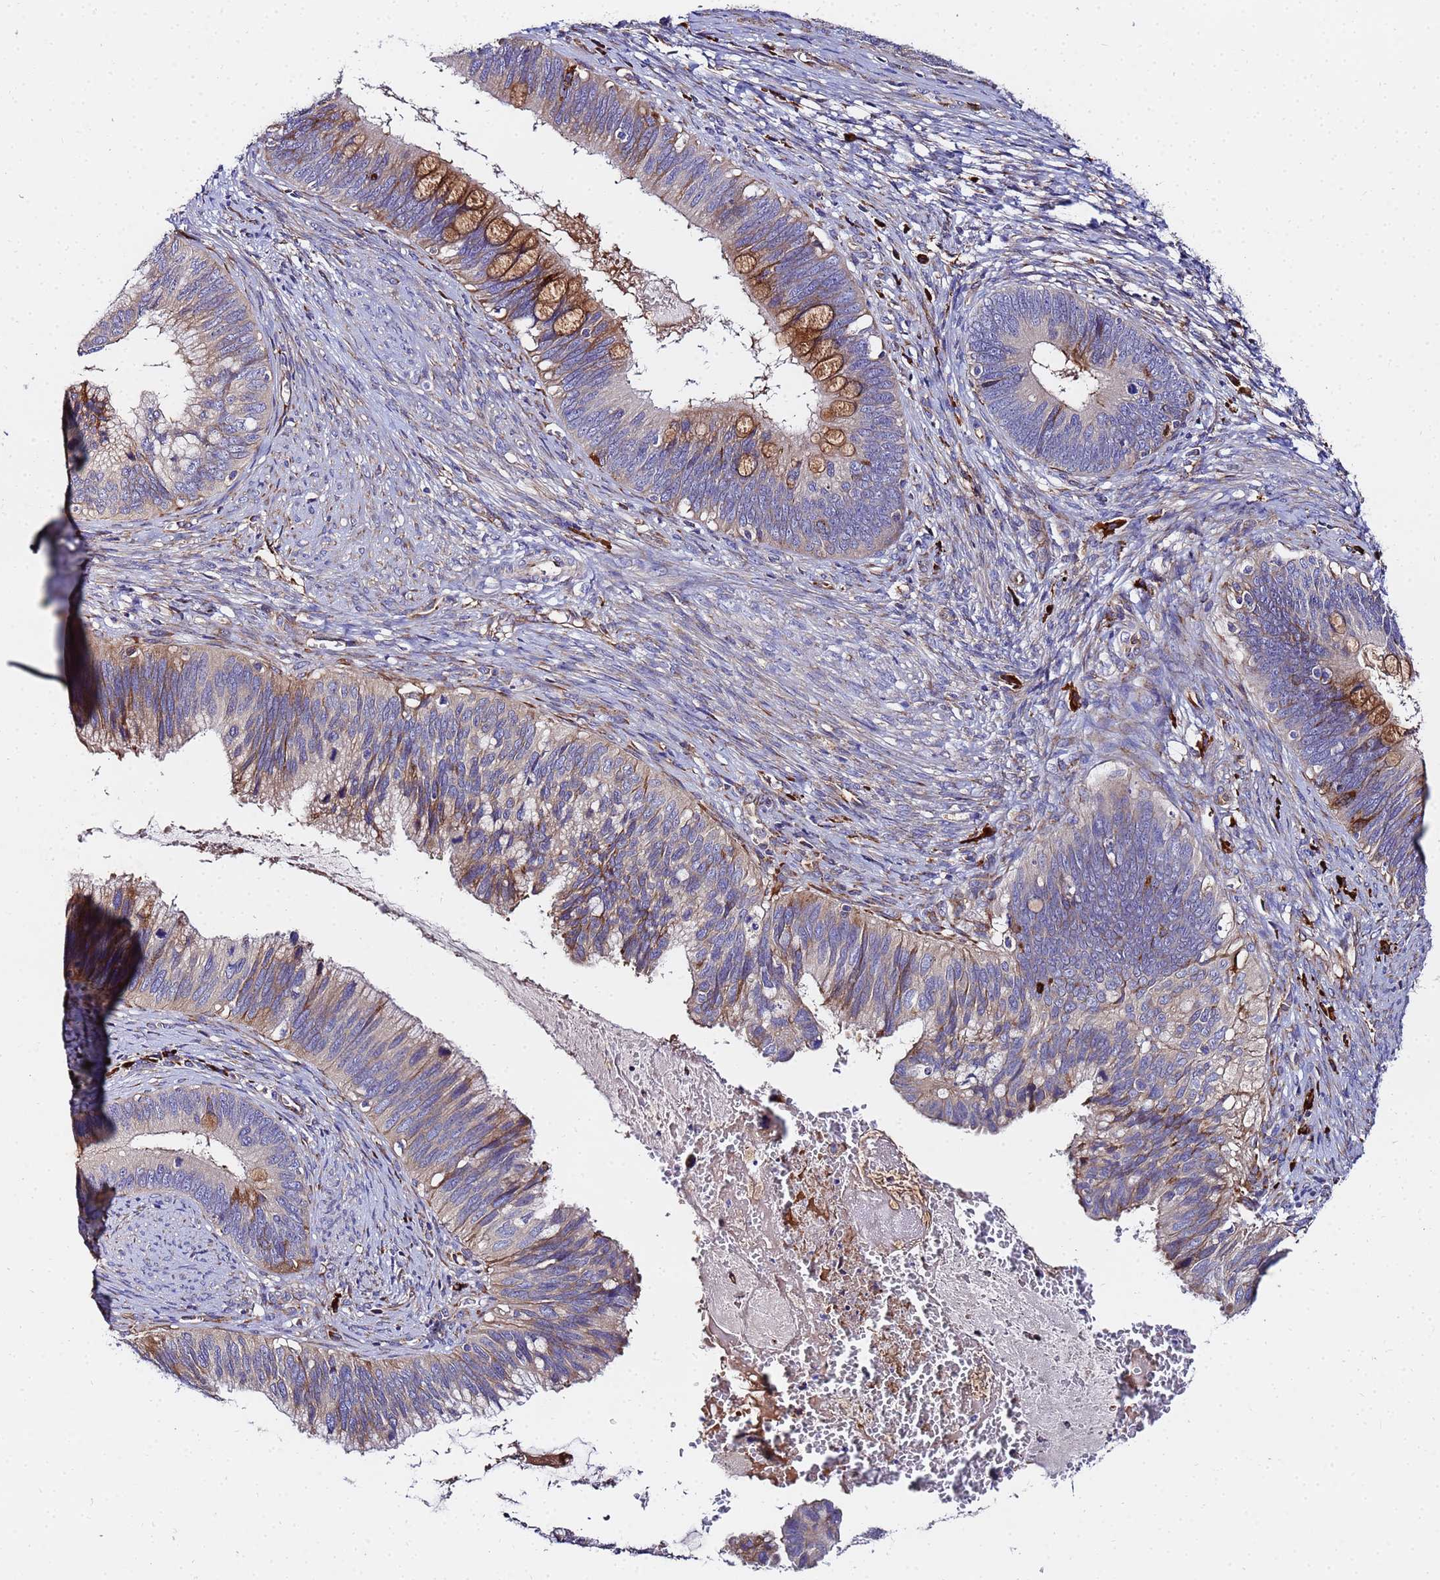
{"staining": {"intensity": "moderate", "quantity": "25%-75%", "location": "cytoplasmic/membranous"}, "tissue": "cervical cancer", "cell_type": "Tumor cells", "image_type": "cancer", "snomed": [{"axis": "morphology", "description": "Adenocarcinoma, NOS"}, {"axis": "topography", "description": "Cervix"}], "caption": "Immunohistochemical staining of cervical cancer displays moderate cytoplasmic/membranous protein positivity in about 25%-75% of tumor cells. (brown staining indicates protein expression, while blue staining denotes nuclei).", "gene": "POM121", "patient": {"sex": "female", "age": 42}}